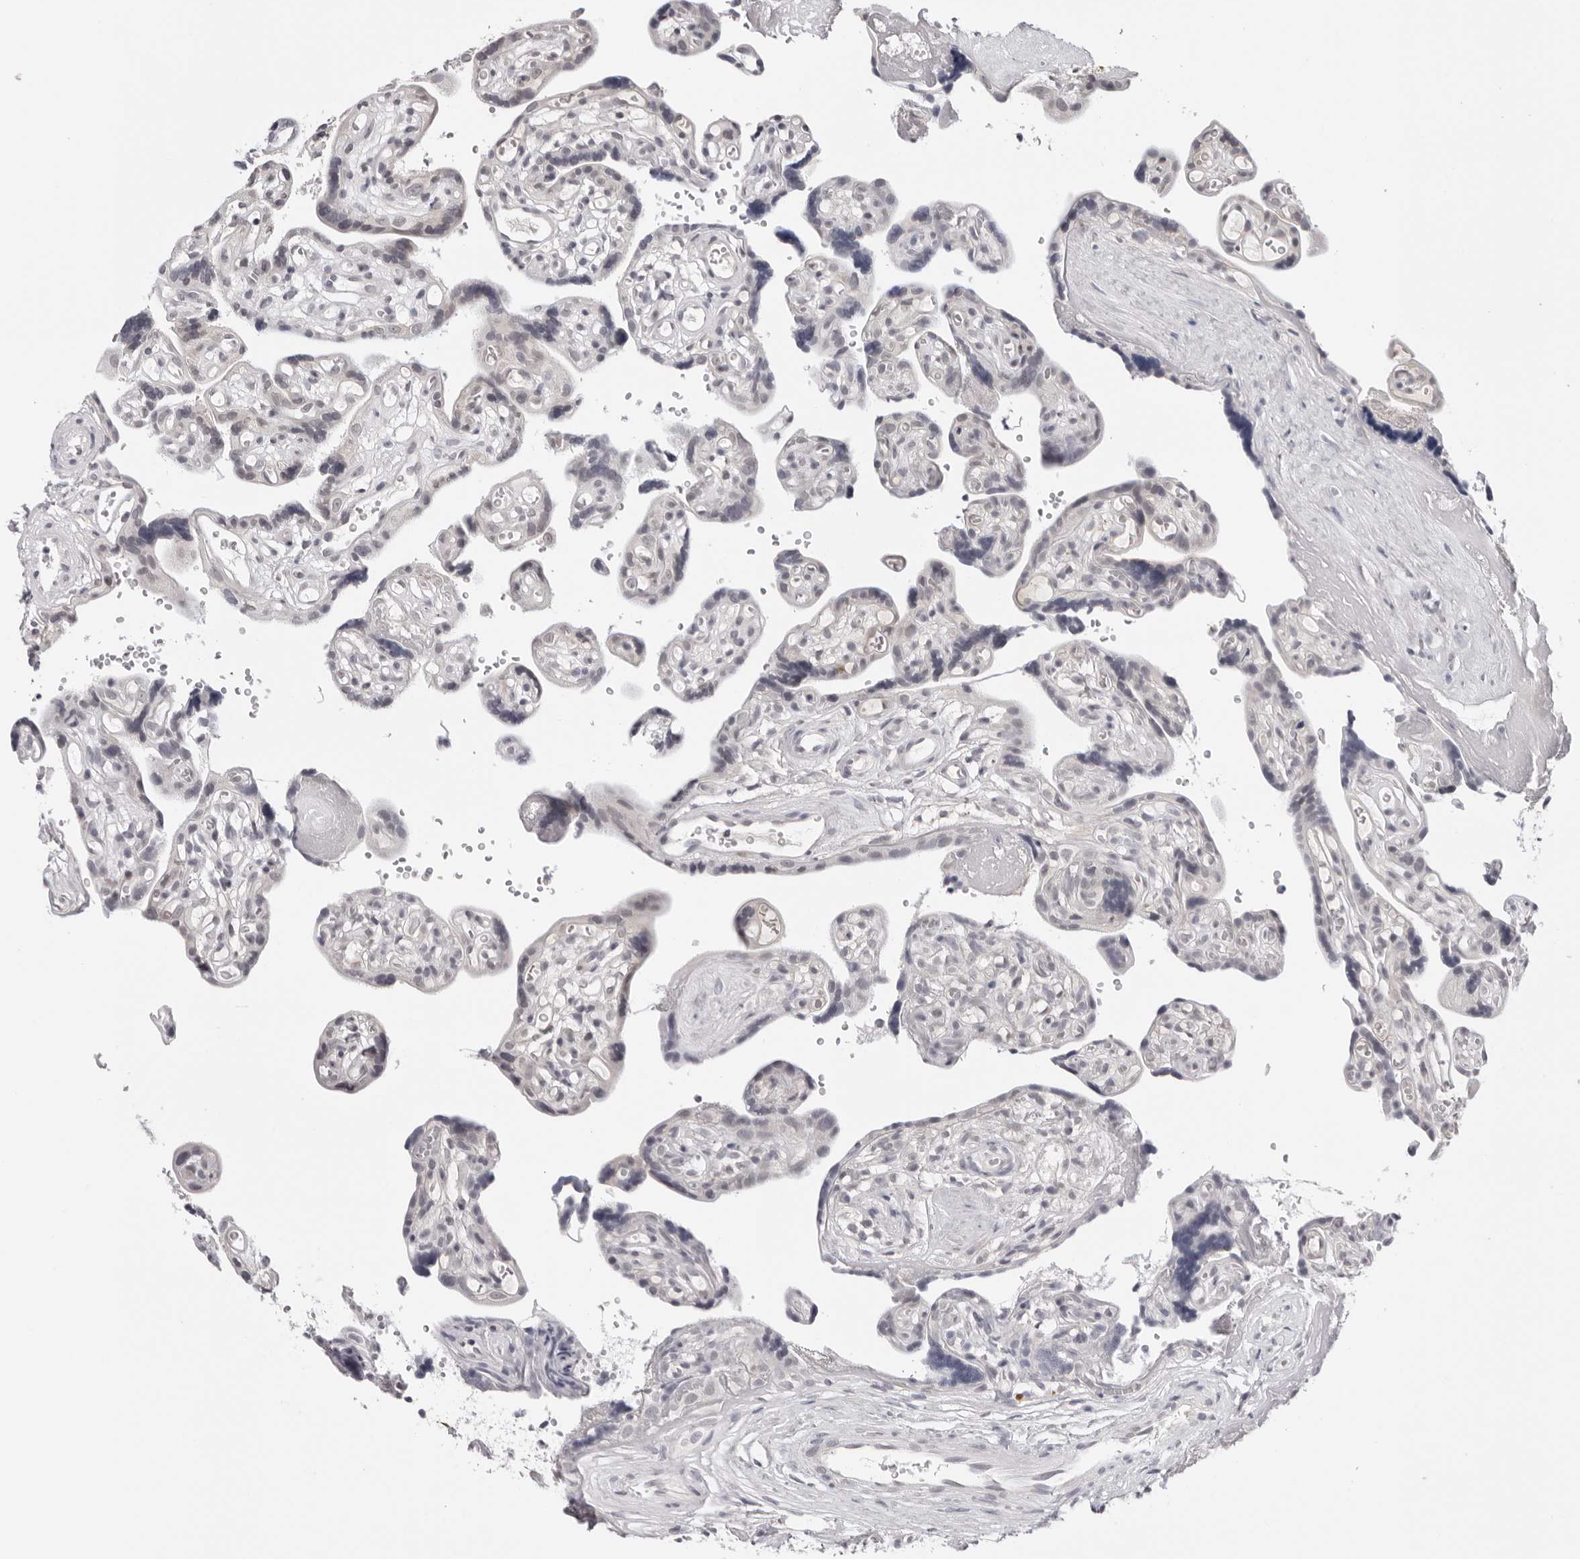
{"staining": {"intensity": "negative", "quantity": "none", "location": "none"}, "tissue": "placenta", "cell_type": "Decidual cells", "image_type": "normal", "snomed": [{"axis": "morphology", "description": "Normal tissue, NOS"}, {"axis": "topography", "description": "Placenta"}], "caption": "Photomicrograph shows no protein expression in decidual cells of benign placenta. The staining was performed using DAB to visualize the protein expression in brown, while the nuclei were stained in blue with hematoxylin (Magnification: 20x).", "gene": "PRUNE1", "patient": {"sex": "female", "age": 30}}